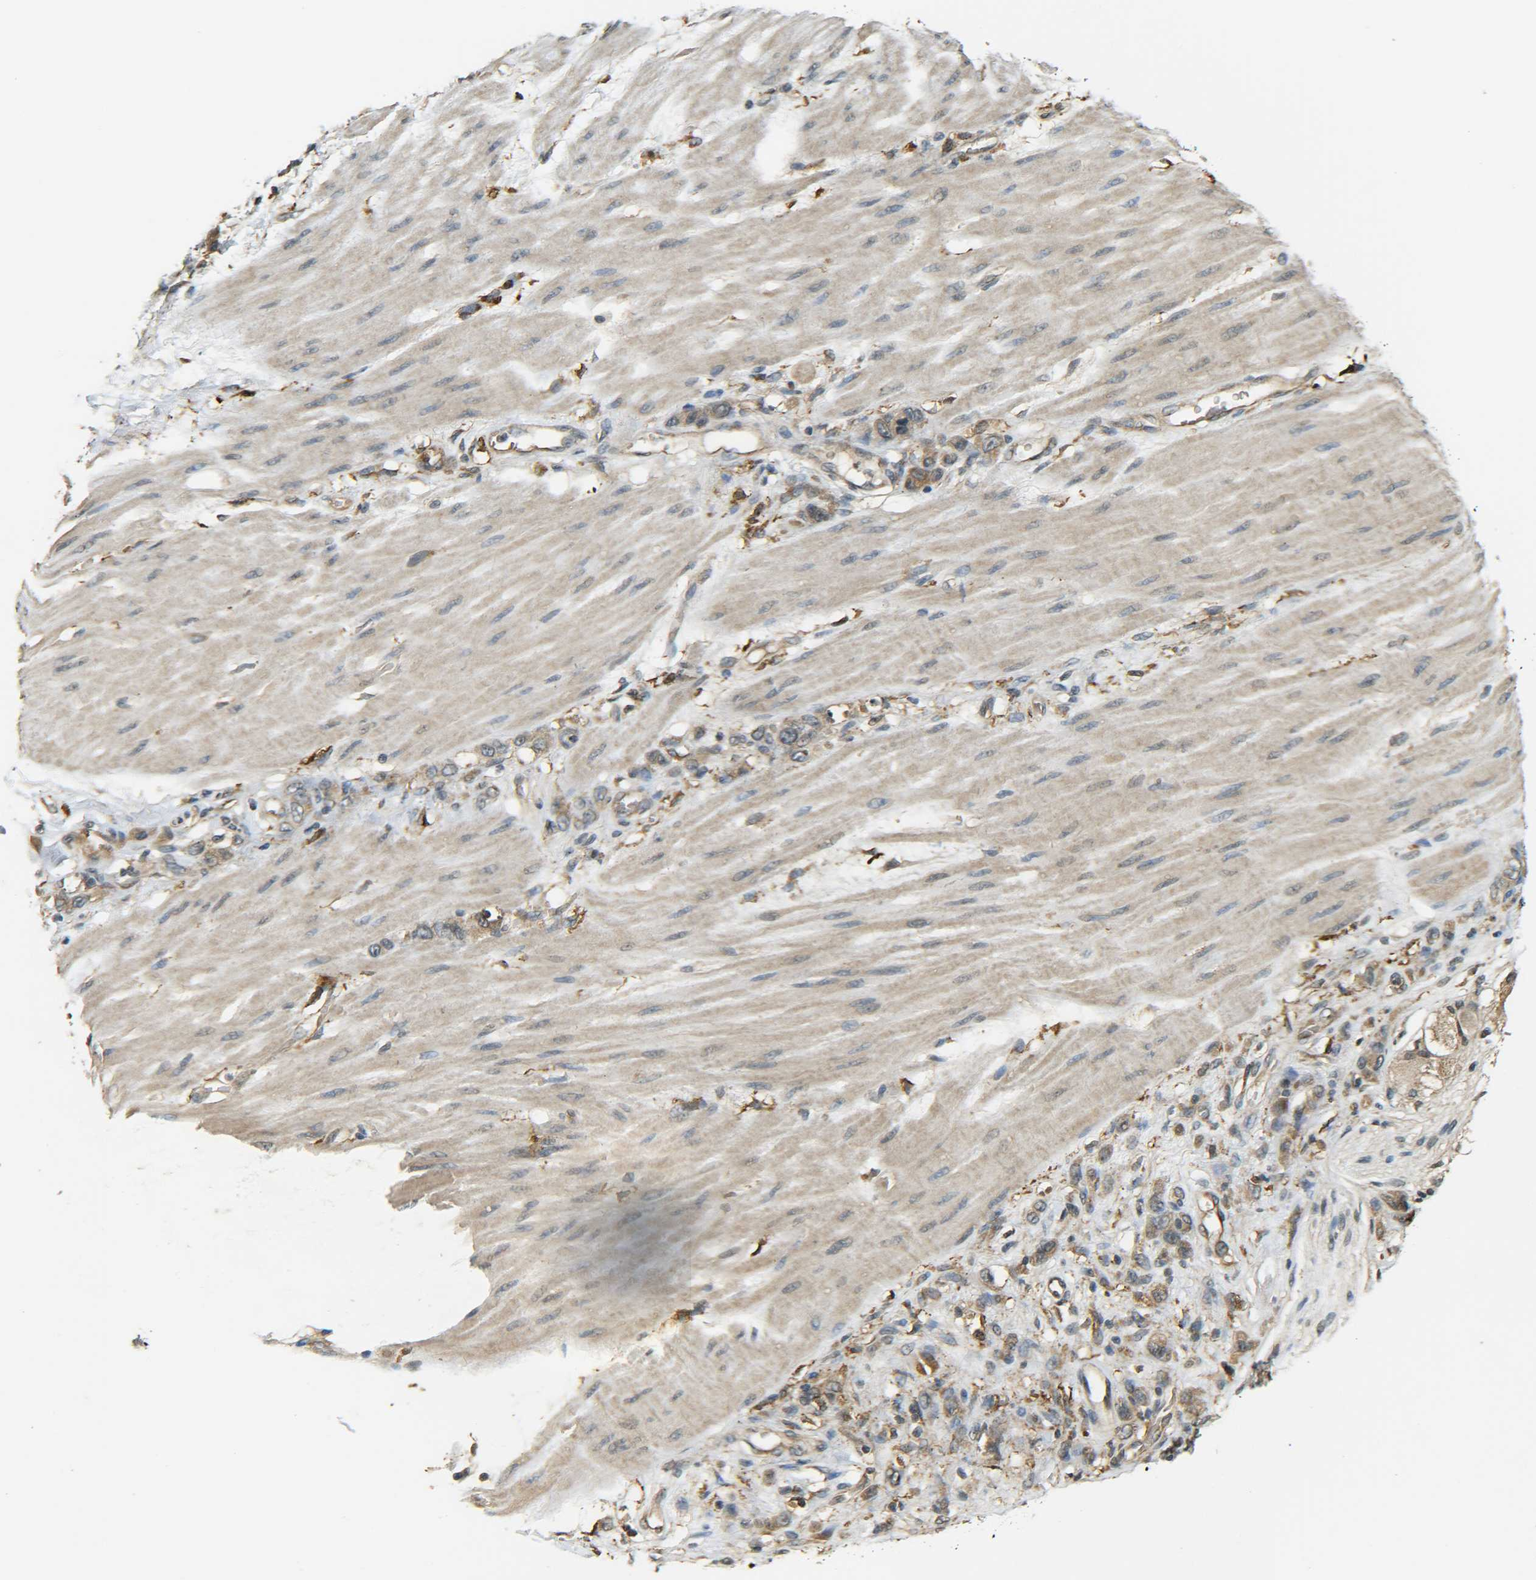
{"staining": {"intensity": "moderate", "quantity": ">75%", "location": "cytoplasmic/membranous"}, "tissue": "stomach cancer", "cell_type": "Tumor cells", "image_type": "cancer", "snomed": [{"axis": "morphology", "description": "Adenocarcinoma, NOS"}, {"axis": "topography", "description": "Stomach"}], "caption": "IHC of human stomach cancer (adenocarcinoma) displays medium levels of moderate cytoplasmic/membranous positivity in approximately >75% of tumor cells.", "gene": "DAB2", "patient": {"sex": "male", "age": 82}}